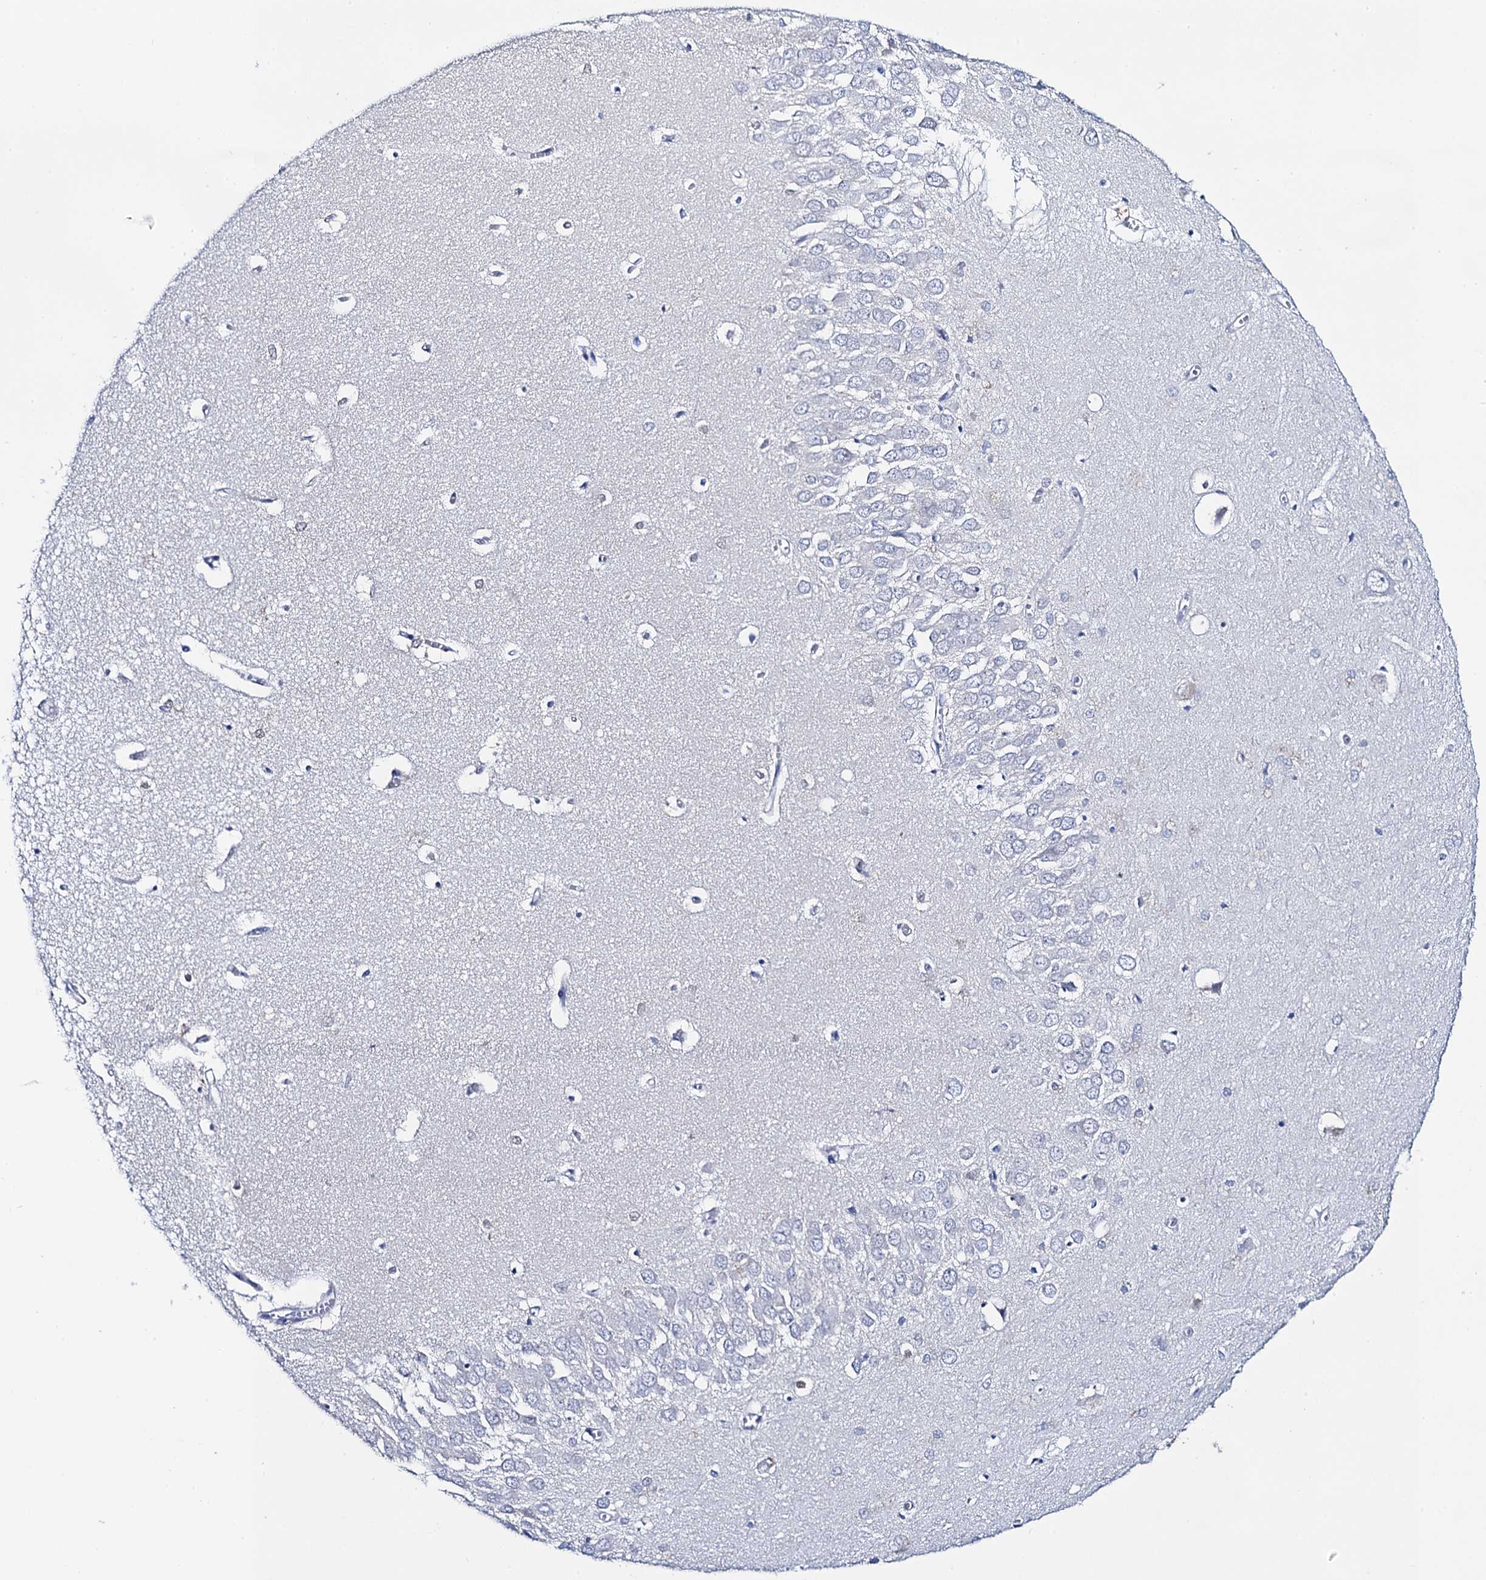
{"staining": {"intensity": "negative", "quantity": "none", "location": "none"}, "tissue": "hippocampus", "cell_type": "Glial cells", "image_type": "normal", "snomed": [{"axis": "morphology", "description": "Normal tissue, NOS"}, {"axis": "topography", "description": "Hippocampus"}], "caption": "A high-resolution image shows immunohistochemistry staining of unremarkable hippocampus, which exhibits no significant expression in glial cells.", "gene": "ACADSB", "patient": {"sex": "male", "age": 70}}